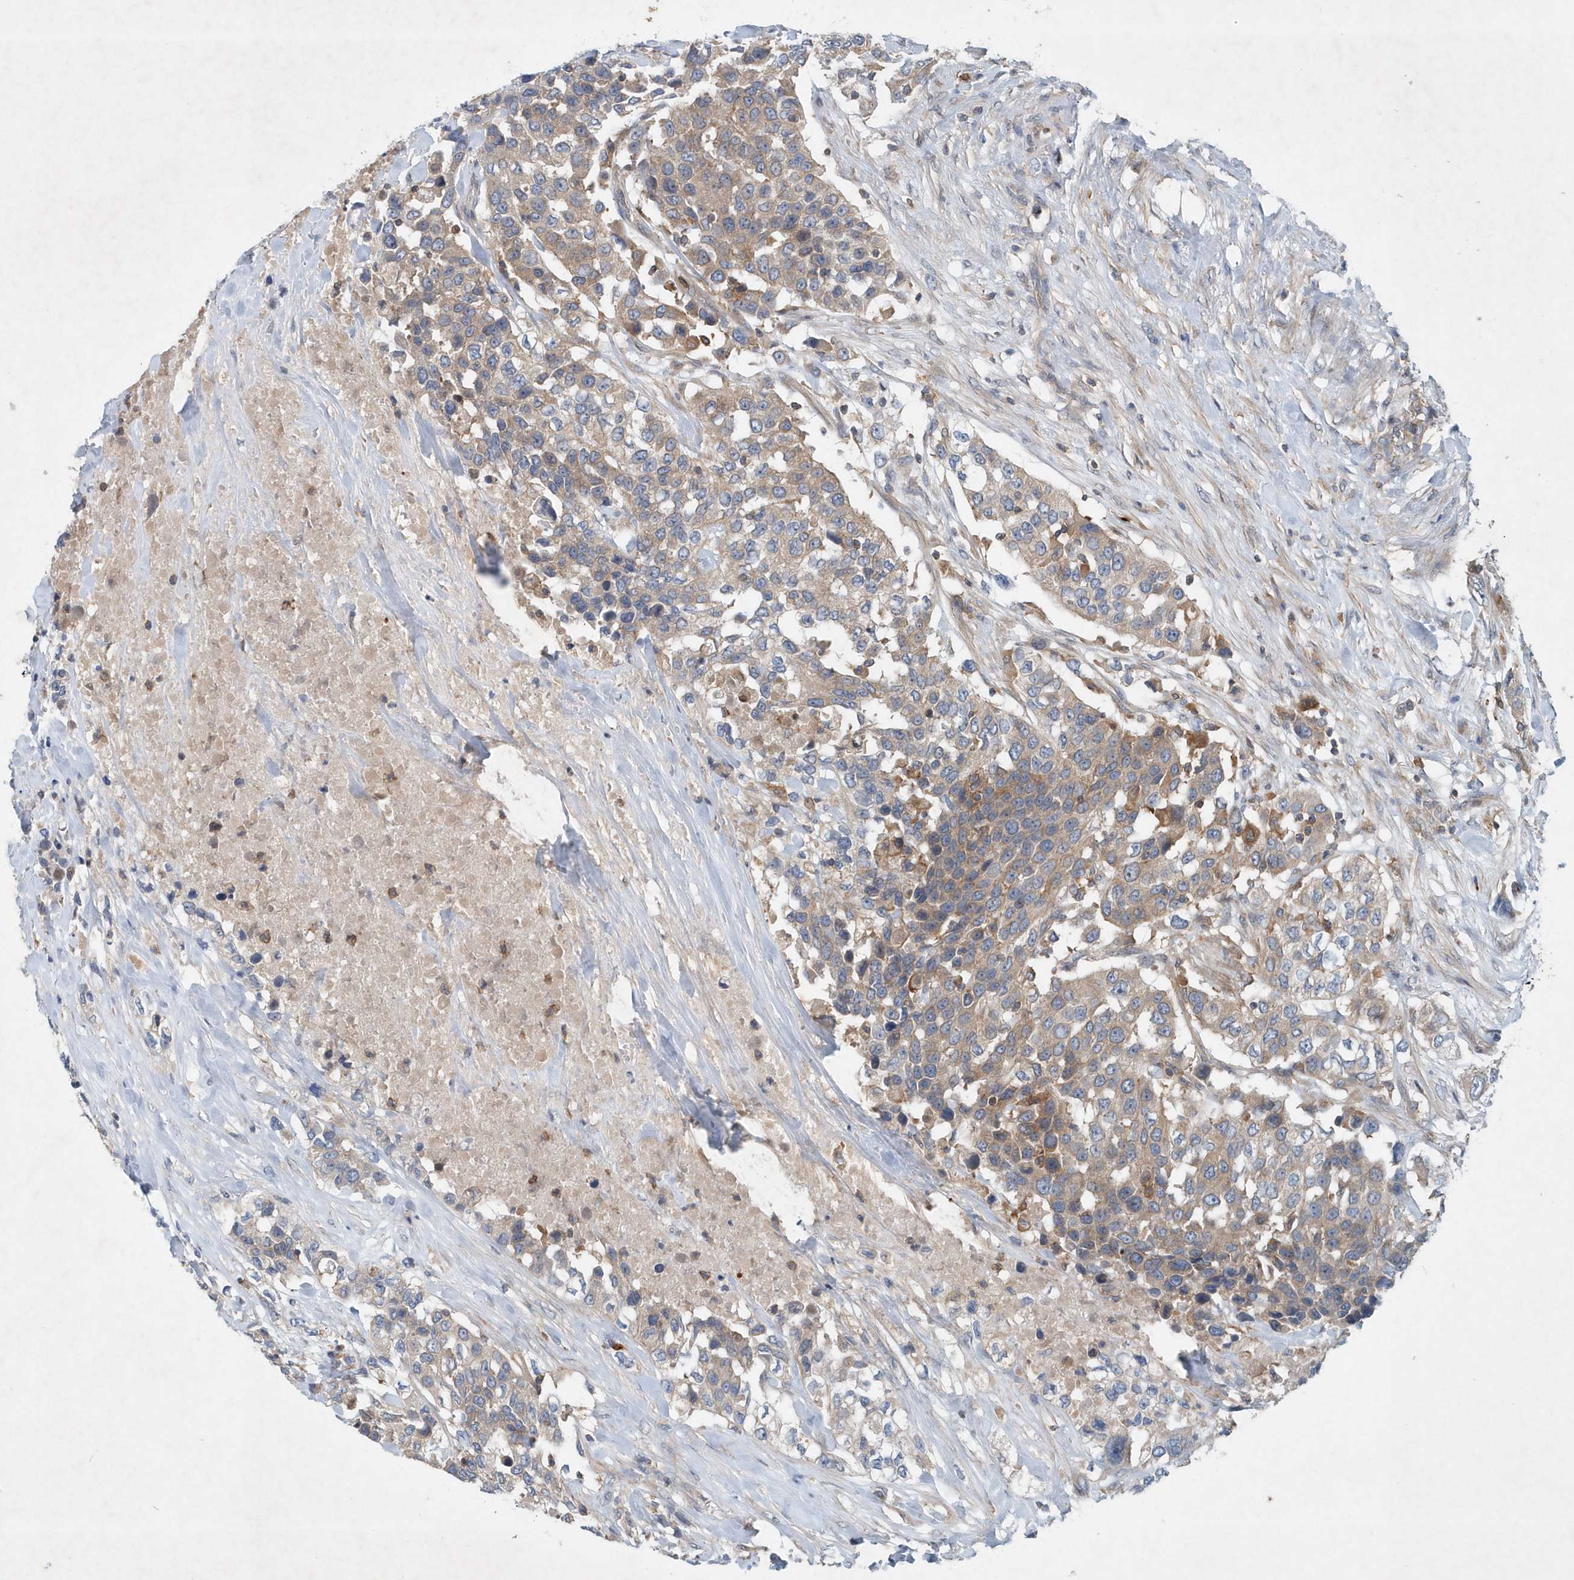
{"staining": {"intensity": "weak", "quantity": "25%-75%", "location": "cytoplasmic/membranous"}, "tissue": "urothelial cancer", "cell_type": "Tumor cells", "image_type": "cancer", "snomed": [{"axis": "morphology", "description": "Urothelial carcinoma, High grade"}, {"axis": "topography", "description": "Urinary bladder"}], "caption": "A high-resolution histopathology image shows IHC staining of urothelial carcinoma (high-grade), which shows weak cytoplasmic/membranous staining in approximately 25%-75% of tumor cells. Nuclei are stained in blue.", "gene": "P2RY10", "patient": {"sex": "female", "age": 80}}